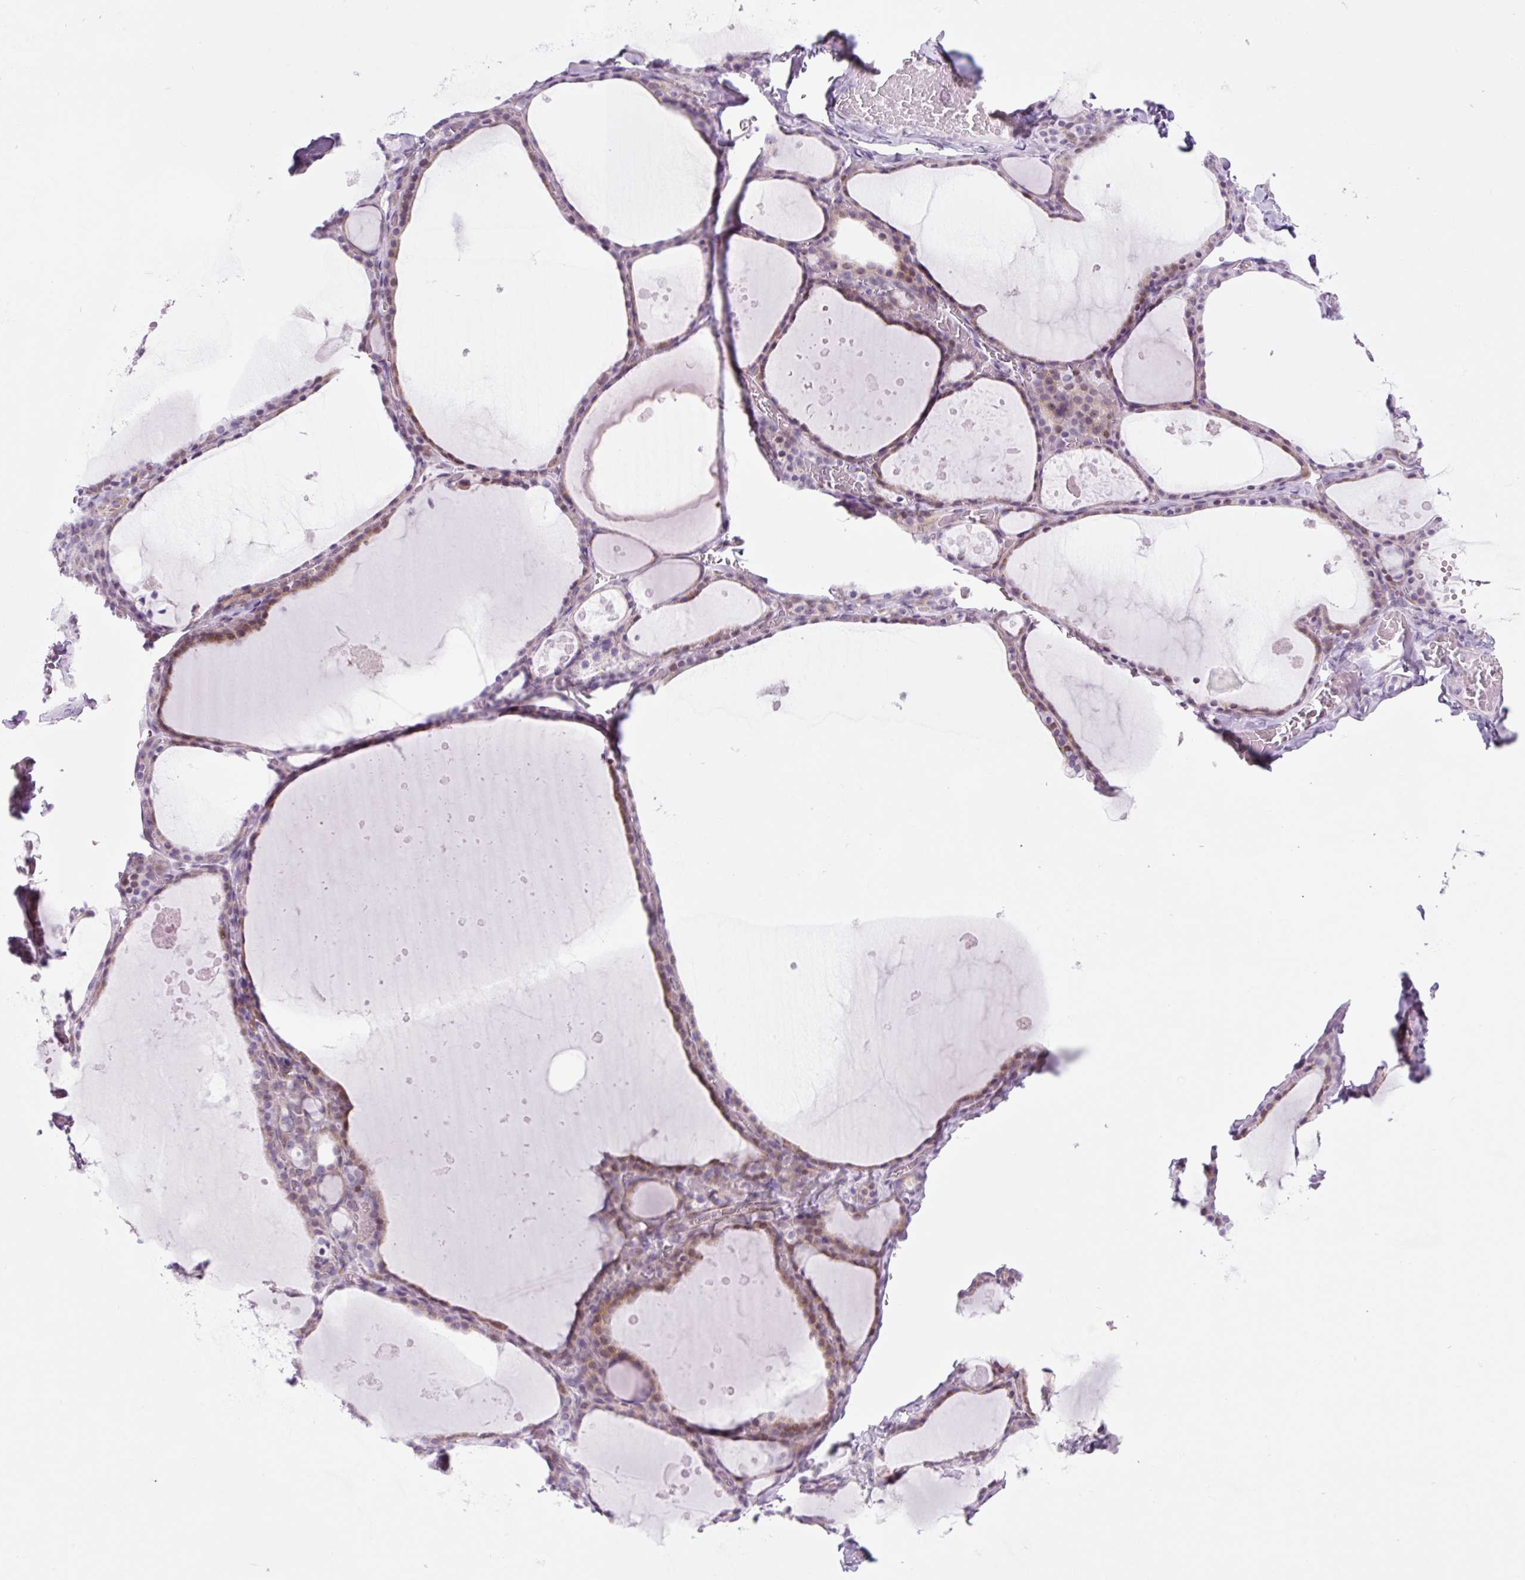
{"staining": {"intensity": "moderate", "quantity": "25%-75%", "location": "cytoplasmic/membranous,nuclear"}, "tissue": "thyroid gland", "cell_type": "Glandular cells", "image_type": "normal", "snomed": [{"axis": "morphology", "description": "Normal tissue, NOS"}, {"axis": "topography", "description": "Thyroid gland"}], "caption": "DAB immunohistochemical staining of unremarkable thyroid gland displays moderate cytoplasmic/membranous,nuclear protein expression in about 25%-75% of glandular cells.", "gene": "RRS1", "patient": {"sex": "male", "age": 56}}